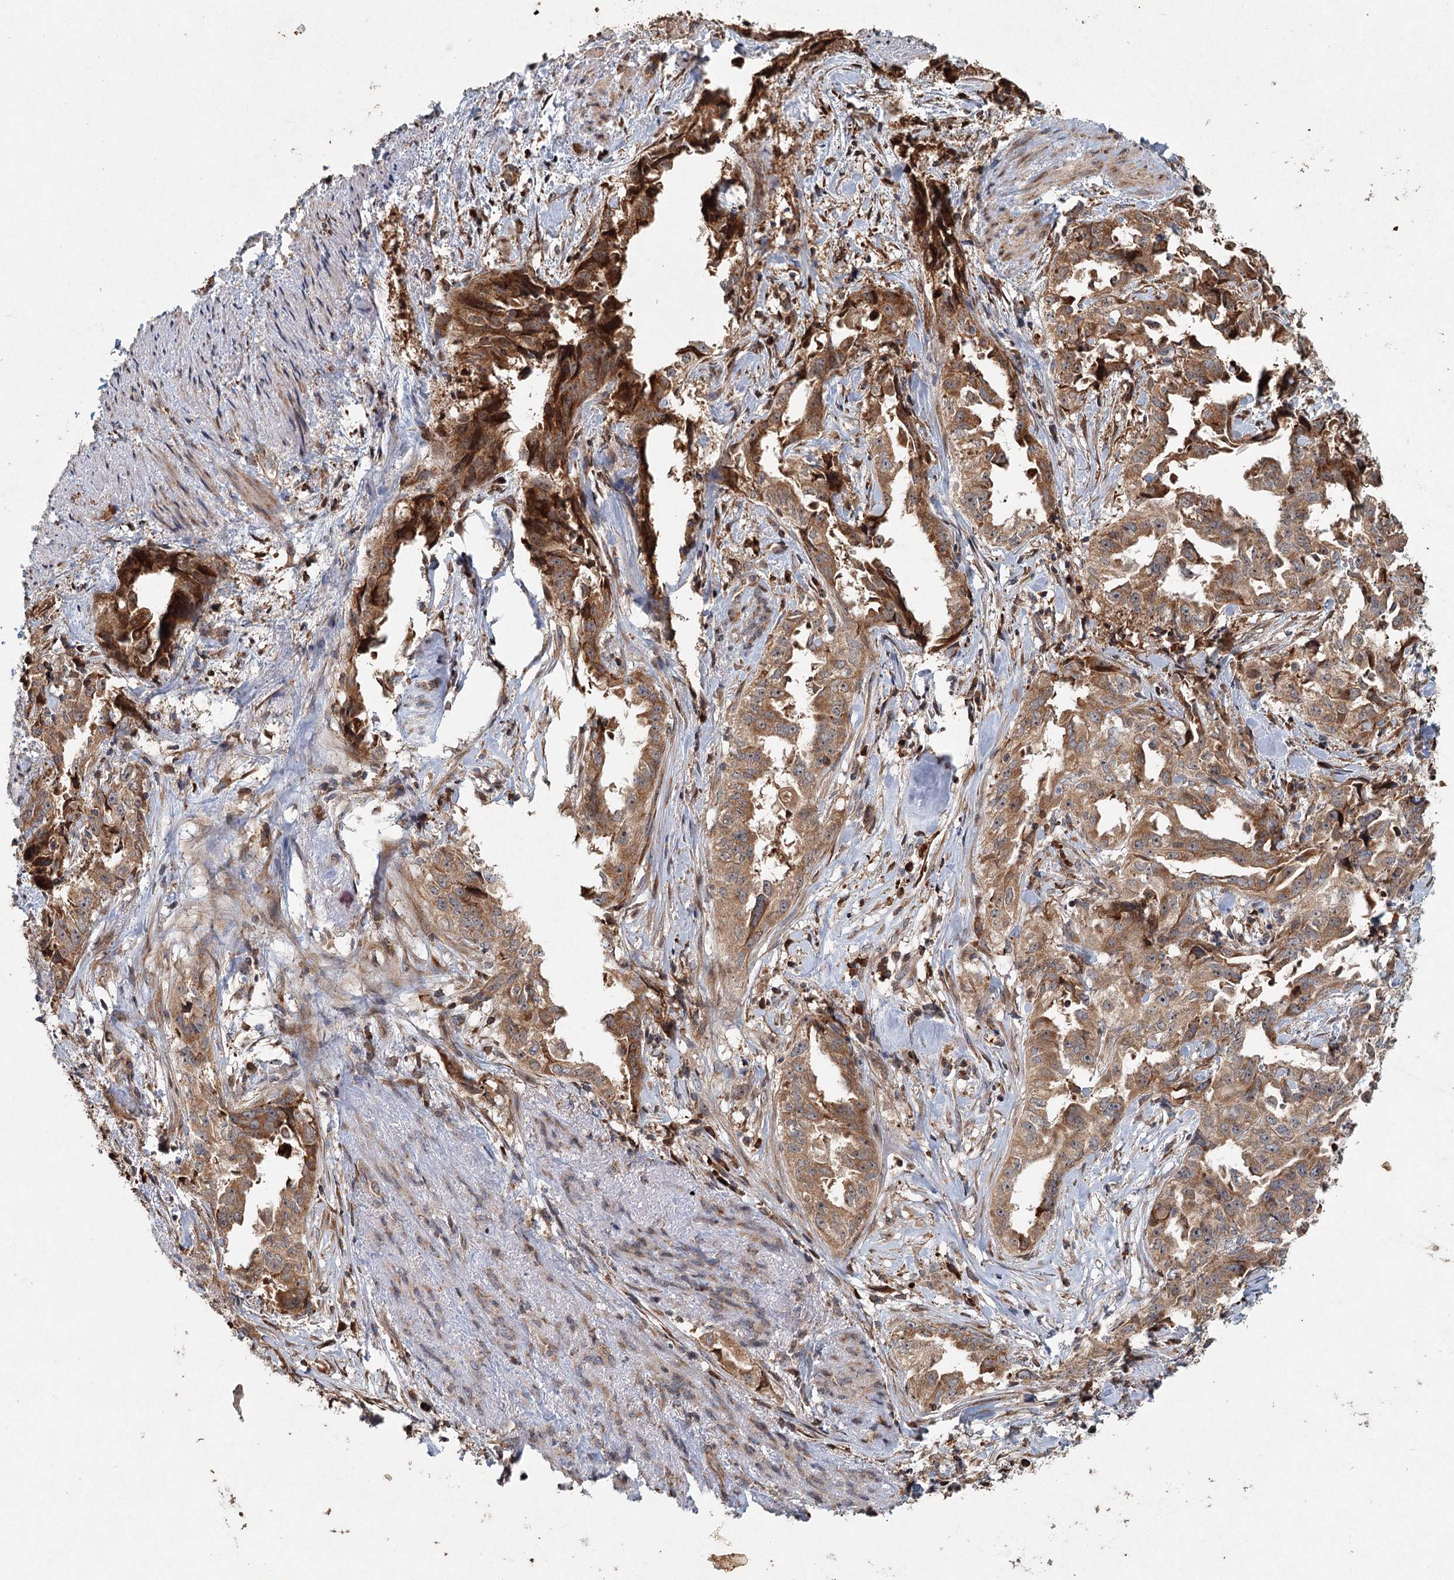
{"staining": {"intensity": "moderate", "quantity": ">75%", "location": "cytoplasmic/membranous"}, "tissue": "endometrial cancer", "cell_type": "Tumor cells", "image_type": "cancer", "snomed": [{"axis": "morphology", "description": "Adenocarcinoma, NOS"}, {"axis": "topography", "description": "Endometrium"}], "caption": "Immunohistochemistry (IHC) photomicrograph of neoplastic tissue: human adenocarcinoma (endometrial) stained using immunohistochemistry (IHC) reveals medium levels of moderate protein expression localized specifically in the cytoplasmic/membranous of tumor cells, appearing as a cytoplasmic/membranous brown color.", "gene": "SRPX2", "patient": {"sex": "female", "age": 65}}